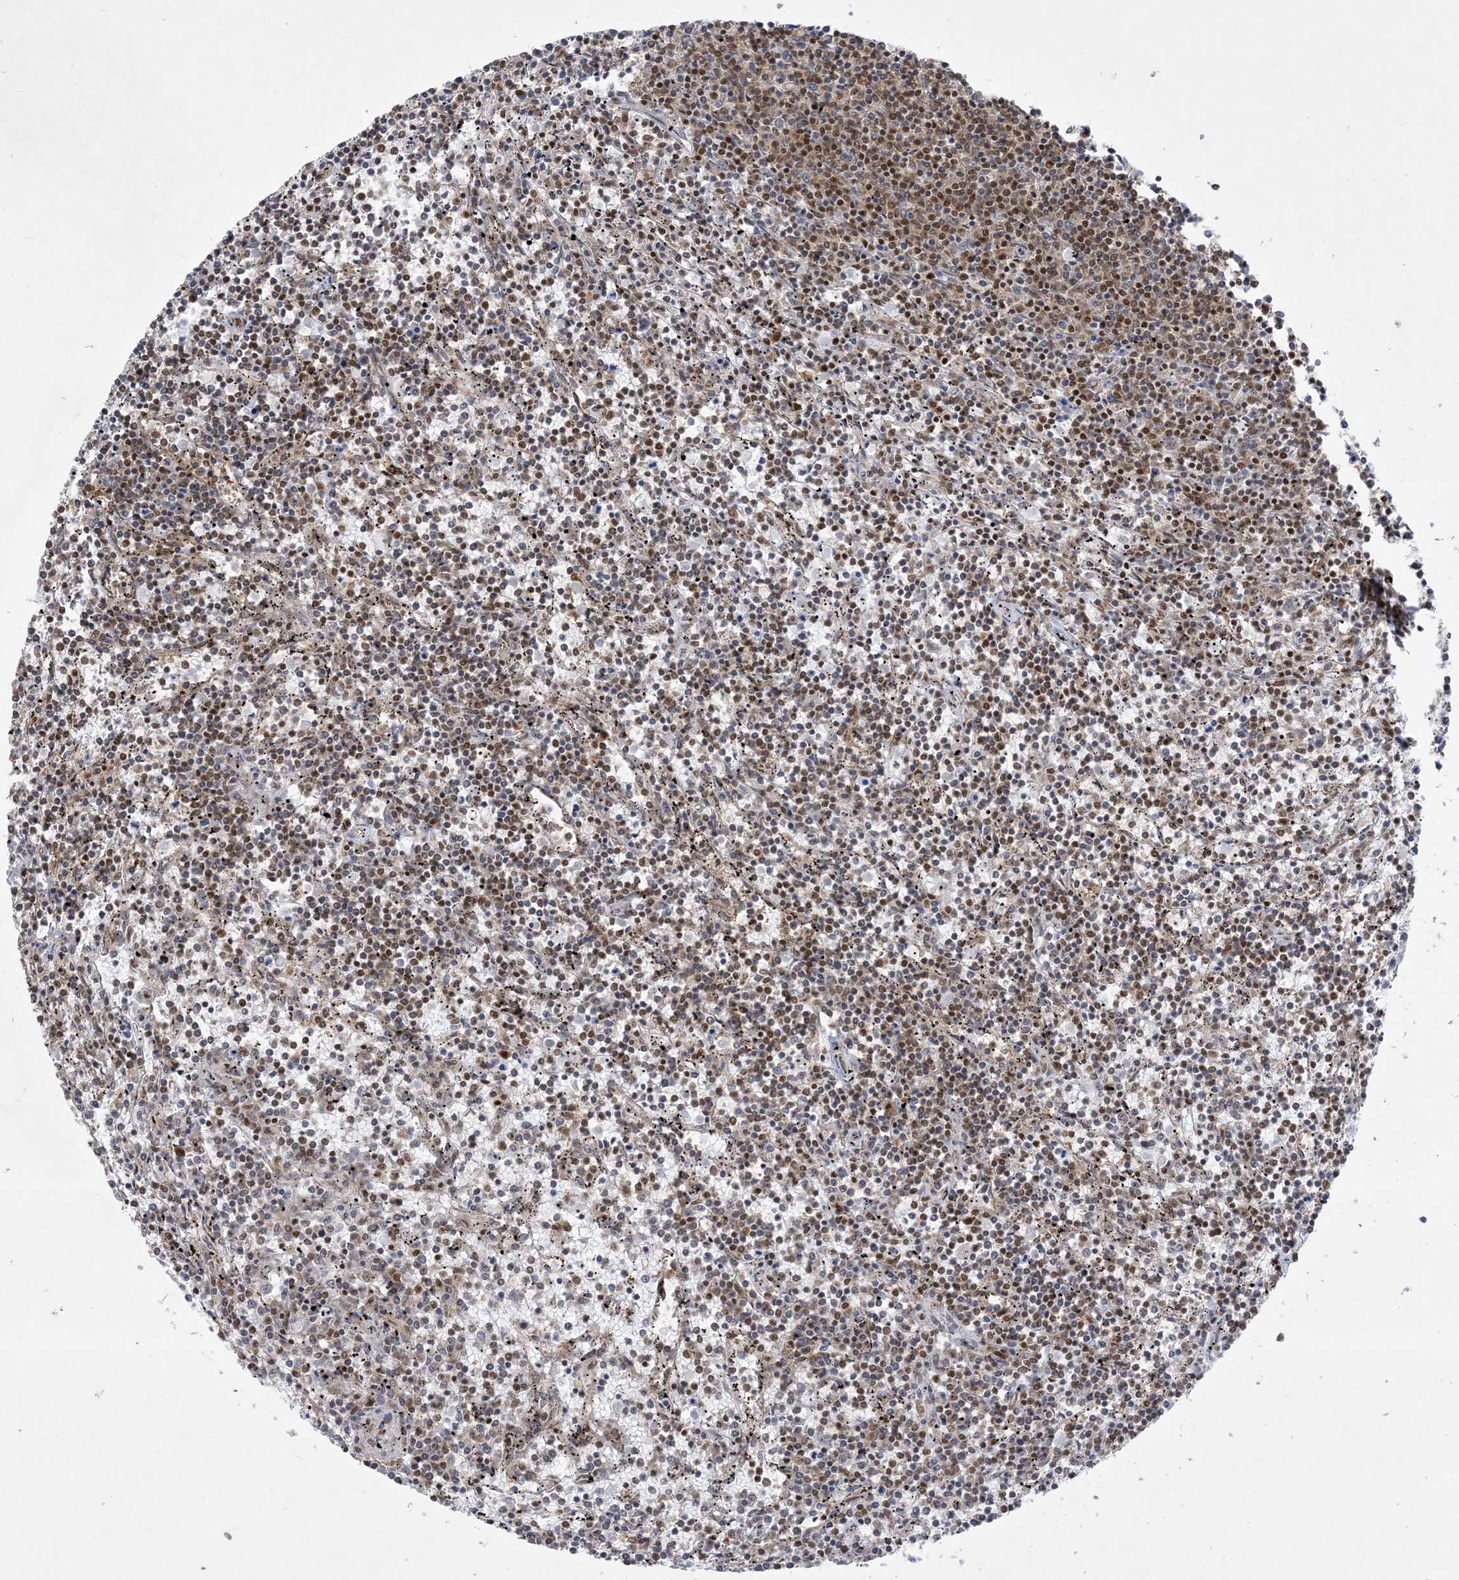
{"staining": {"intensity": "moderate", "quantity": "25%-75%", "location": "cytoplasmic/membranous,nuclear"}, "tissue": "lymphoma", "cell_type": "Tumor cells", "image_type": "cancer", "snomed": [{"axis": "morphology", "description": "Malignant lymphoma, non-Hodgkin's type, Low grade"}, {"axis": "topography", "description": "Spleen"}], "caption": "Immunohistochemistry of lymphoma shows medium levels of moderate cytoplasmic/membranous and nuclear expression in about 25%-75% of tumor cells.", "gene": "SOGA3", "patient": {"sex": "female", "age": 50}}